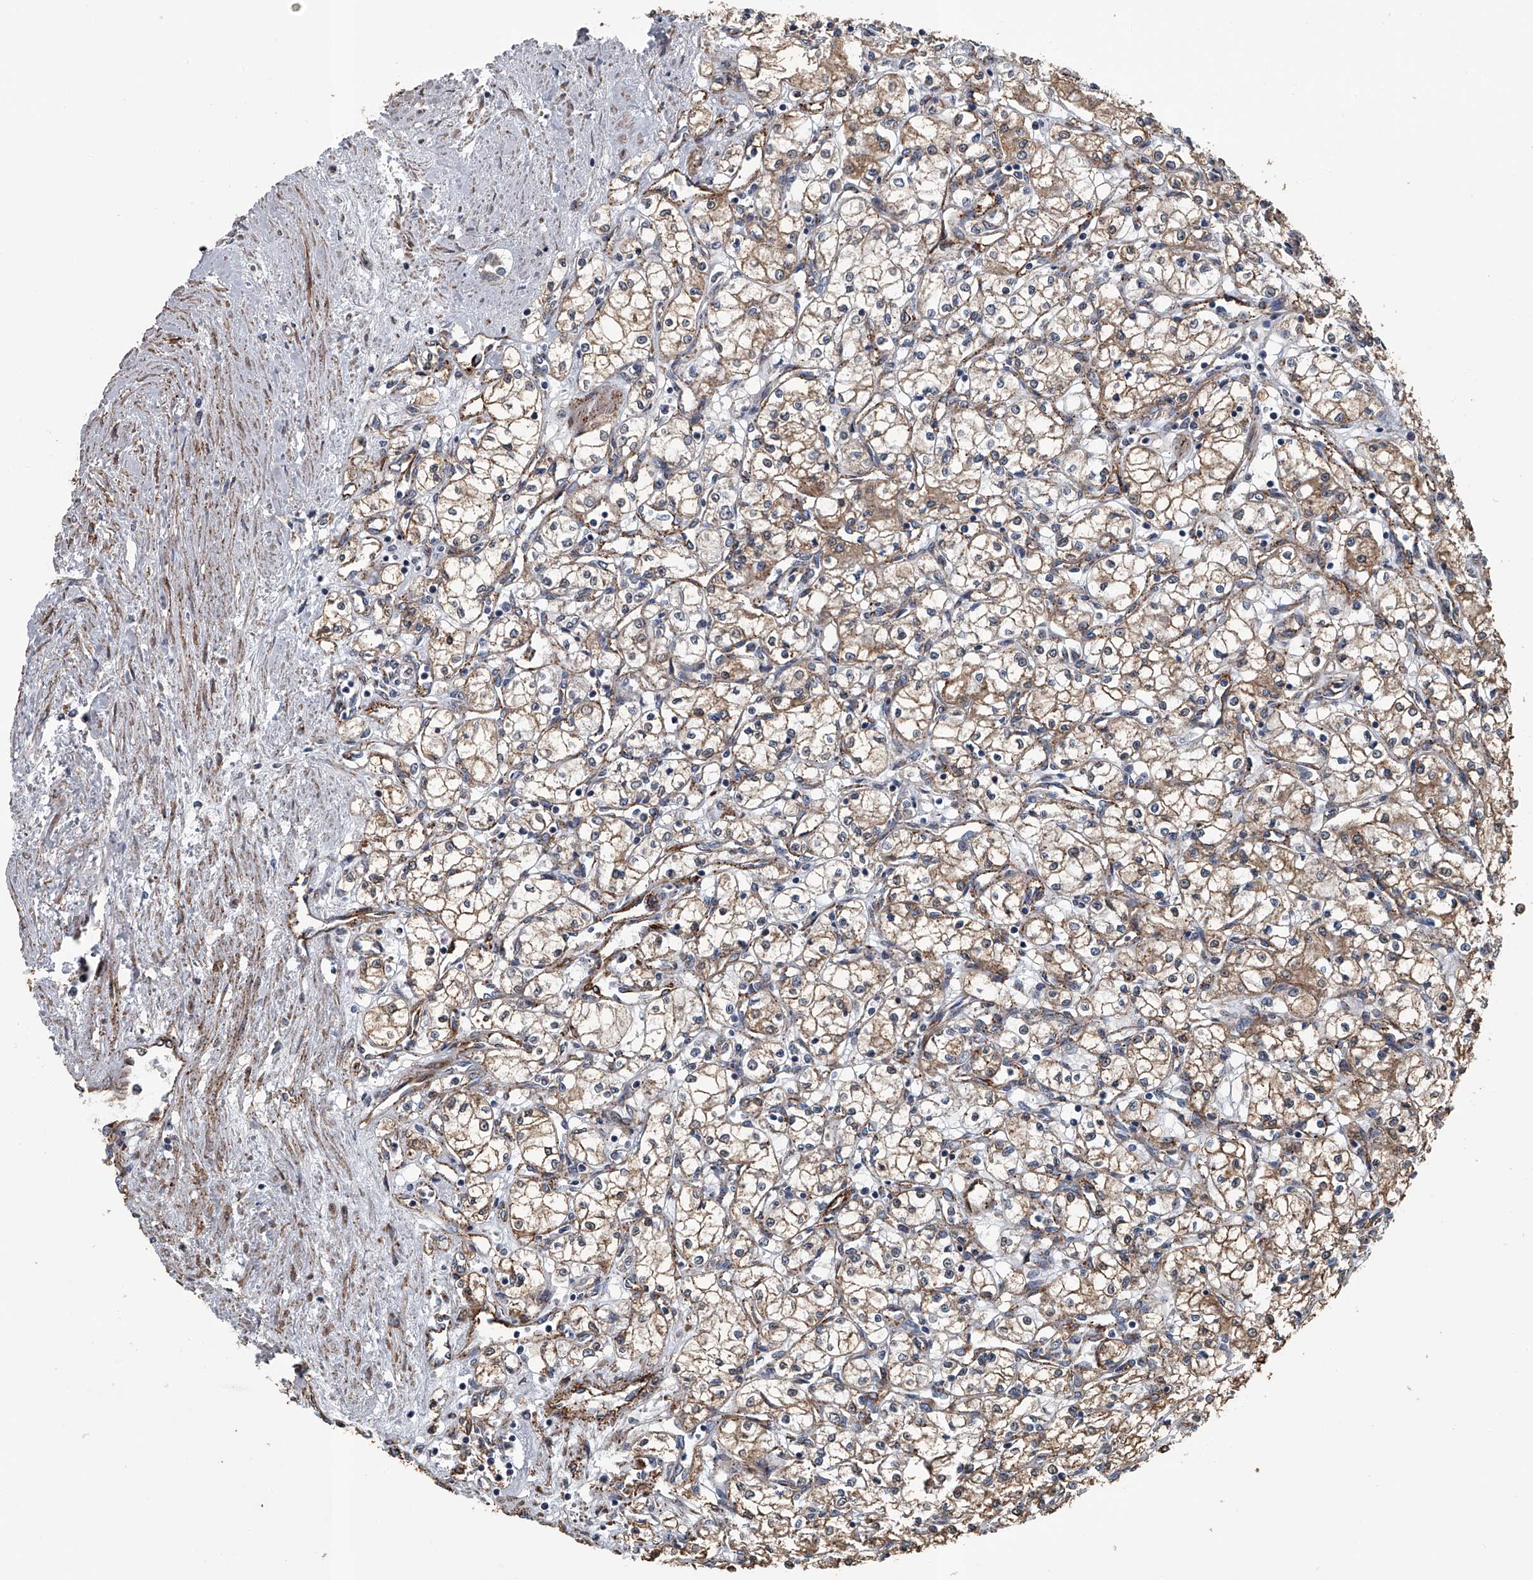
{"staining": {"intensity": "weak", "quantity": "25%-75%", "location": "cytoplasmic/membranous"}, "tissue": "renal cancer", "cell_type": "Tumor cells", "image_type": "cancer", "snomed": [{"axis": "morphology", "description": "Adenocarcinoma, NOS"}, {"axis": "topography", "description": "Kidney"}], "caption": "Renal cancer (adenocarcinoma) stained for a protein displays weak cytoplasmic/membranous positivity in tumor cells. The protein of interest is stained brown, and the nuclei are stained in blue (DAB (3,3'-diaminobenzidine) IHC with brightfield microscopy, high magnification).", "gene": "LDLRAD2", "patient": {"sex": "male", "age": 59}}